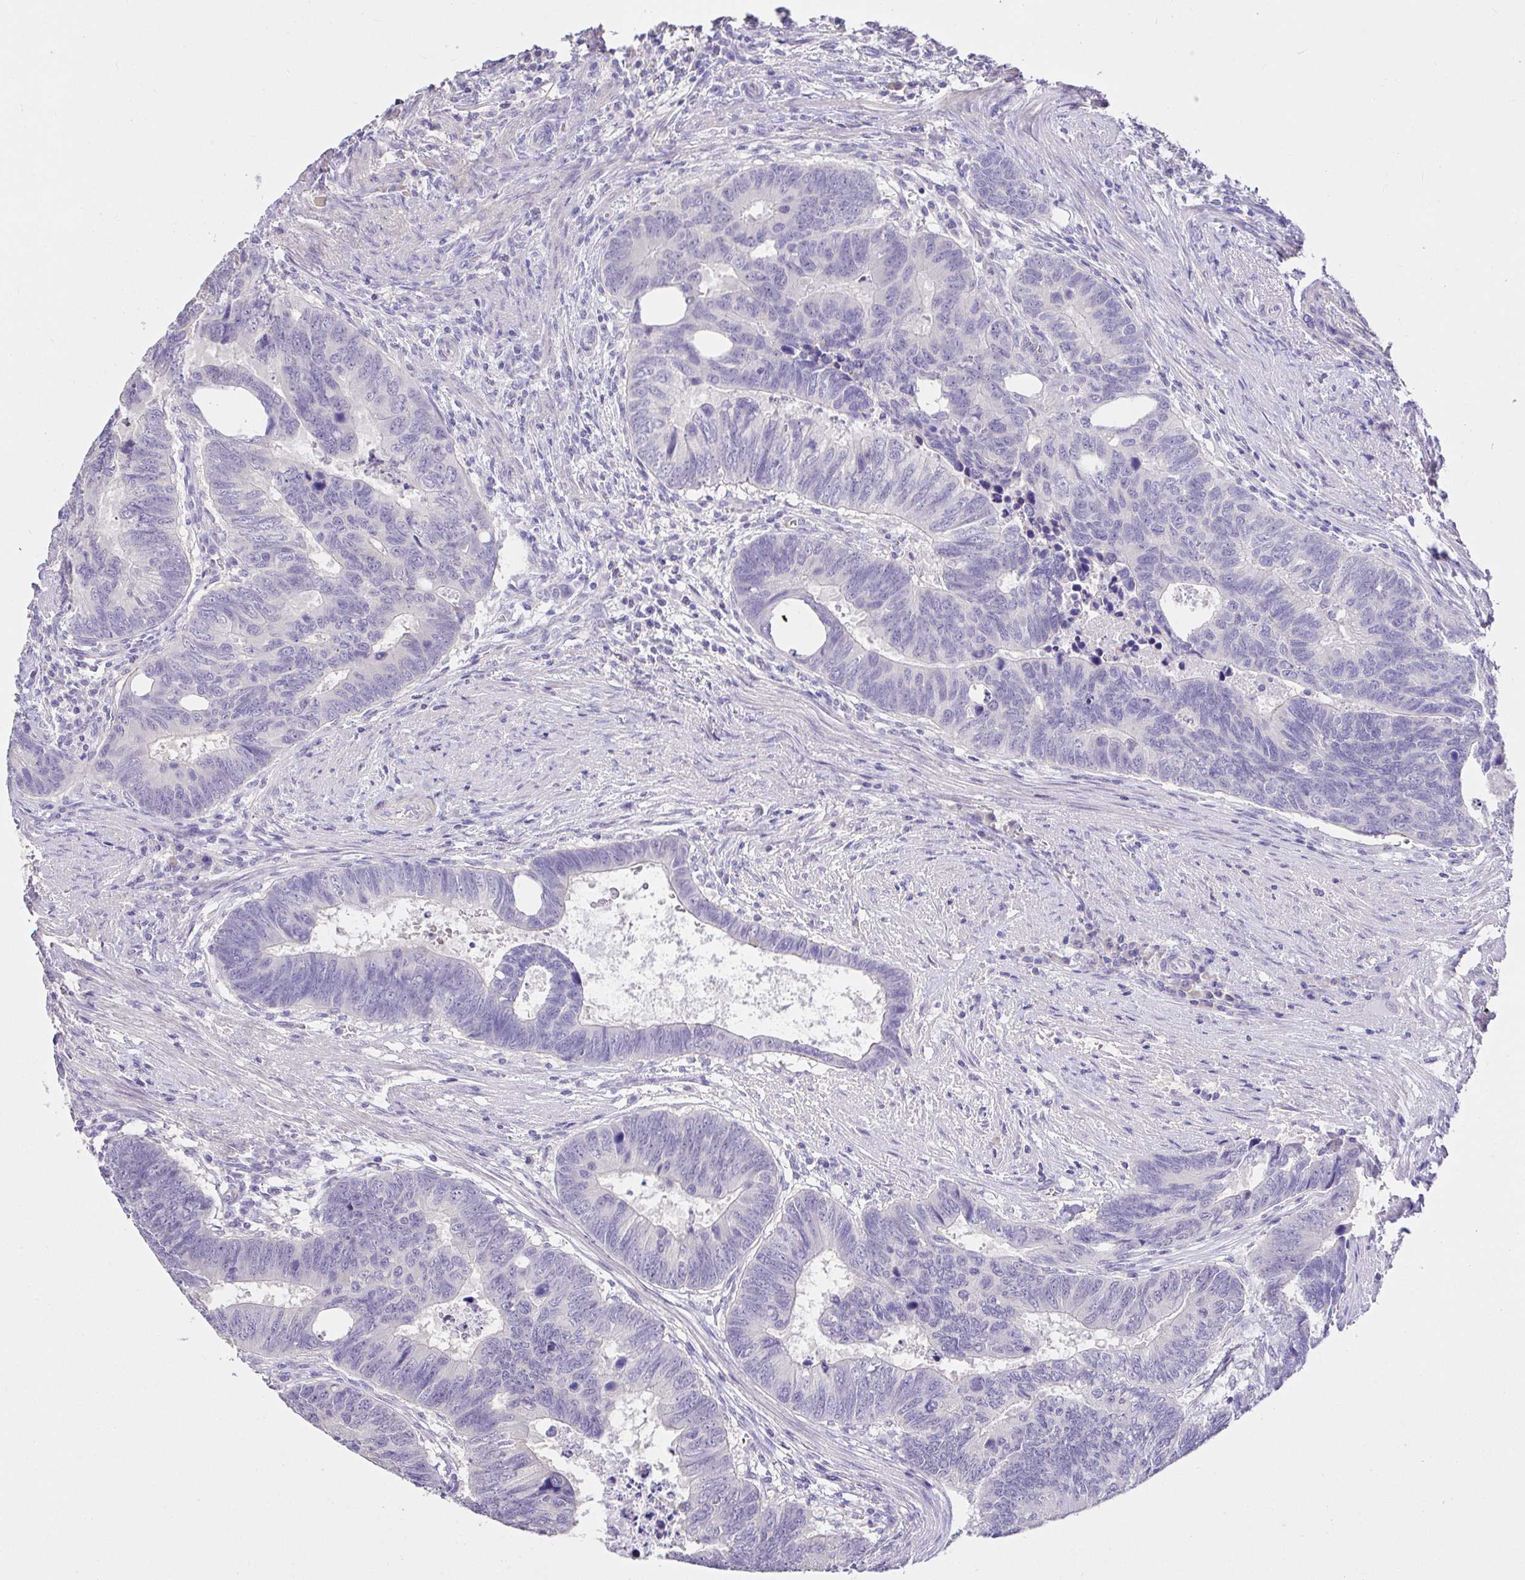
{"staining": {"intensity": "negative", "quantity": "none", "location": "none"}, "tissue": "colorectal cancer", "cell_type": "Tumor cells", "image_type": "cancer", "snomed": [{"axis": "morphology", "description": "Adenocarcinoma, NOS"}, {"axis": "topography", "description": "Colon"}], "caption": "Tumor cells are negative for protein expression in human colorectal cancer.", "gene": "CDO1", "patient": {"sex": "male", "age": 62}}